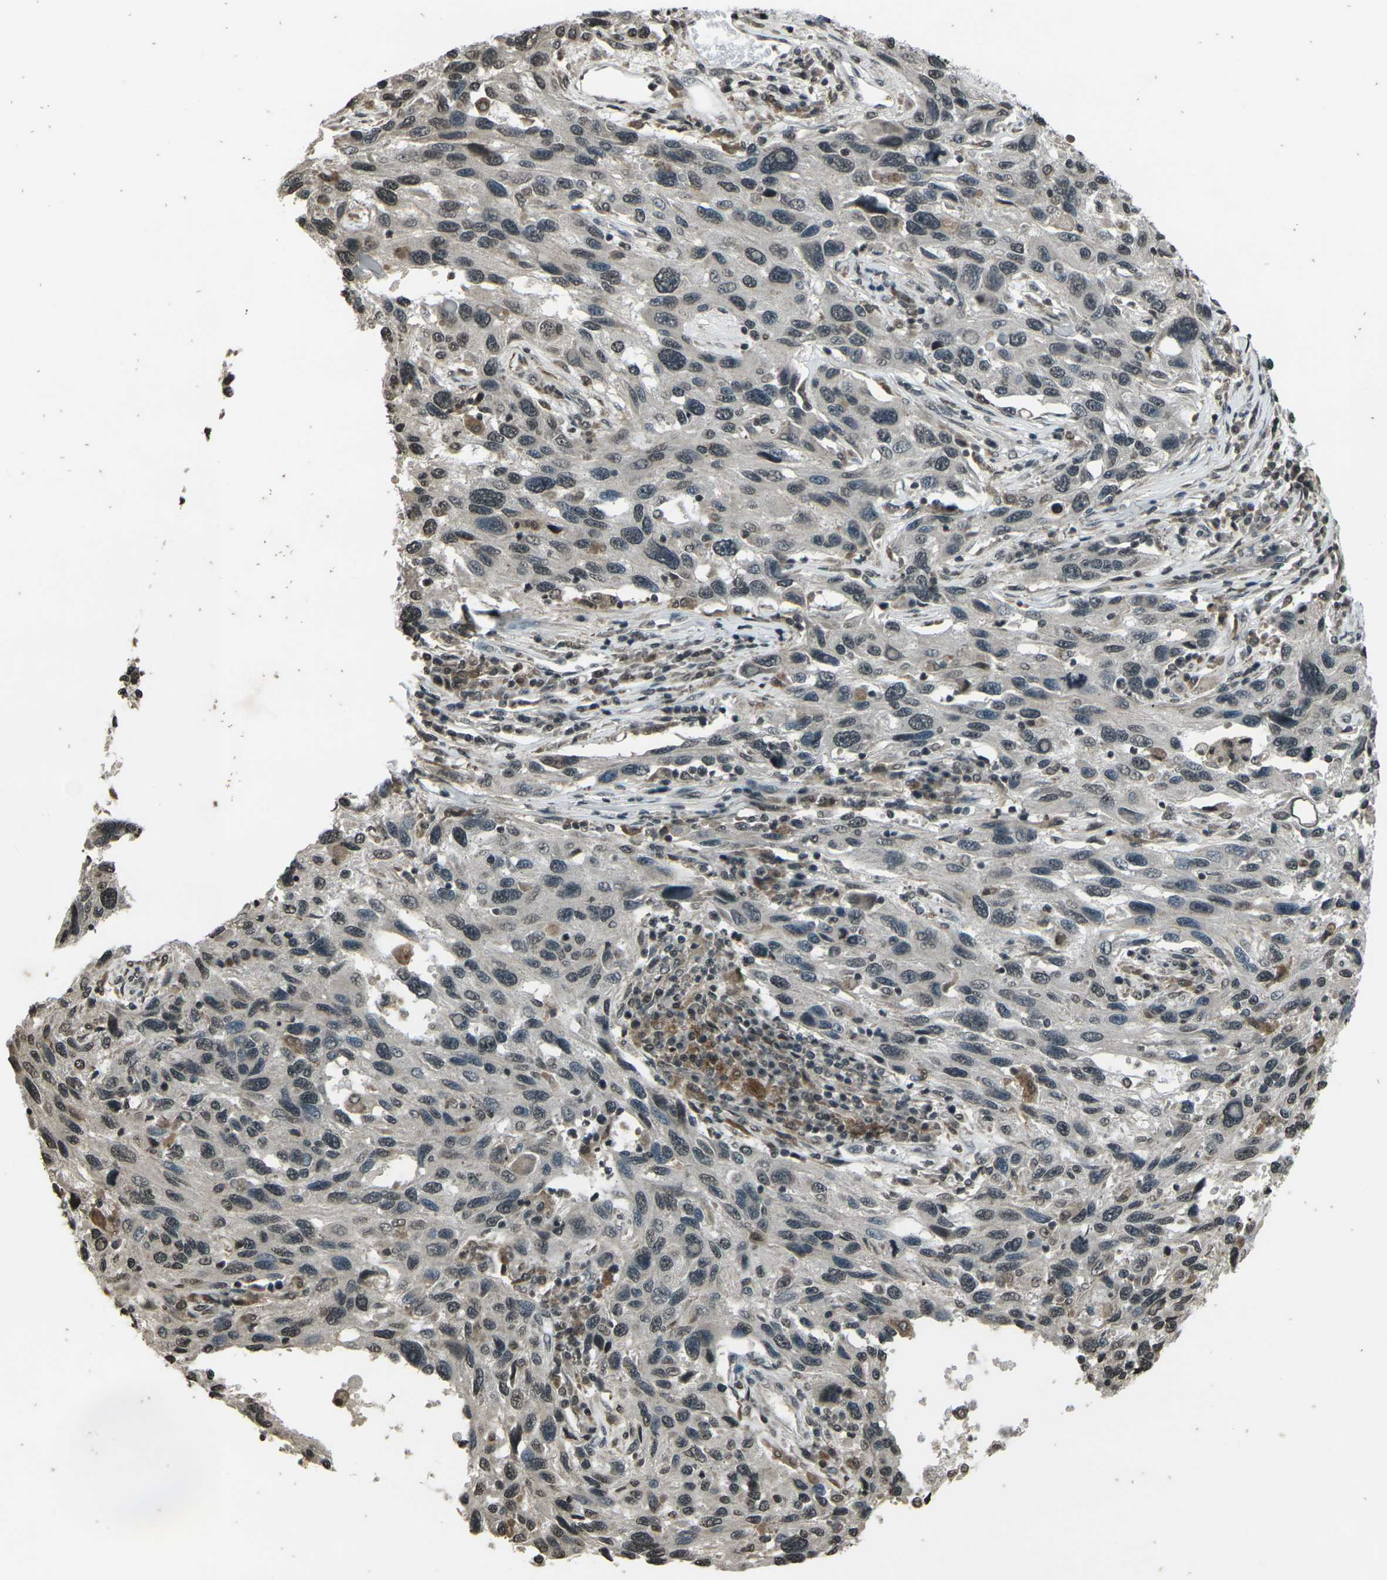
{"staining": {"intensity": "weak", "quantity": "<25%", "location": "nuclear"}, "tissue": "melanoma", "cell_type": "Tumor cells", "image_type": "cancer", "snomed": [{"axis": "morphology", "description": "Malignant melanoma, NOS"}, {"axis": "topography", "description": "Skin"}], "caption": "A micrograph of malignant melanoma stained for a protein shows no brown staining in tumor cells. The staining was performed using DAB (3,3'-diaminobenzidine) to visualize the protein expression in brown, while the nuclei were stained in blue with hematoxylin (Magnification: 20x).", "gene": "PRPF8", "patient": {"sex": "male", "age": 53}}